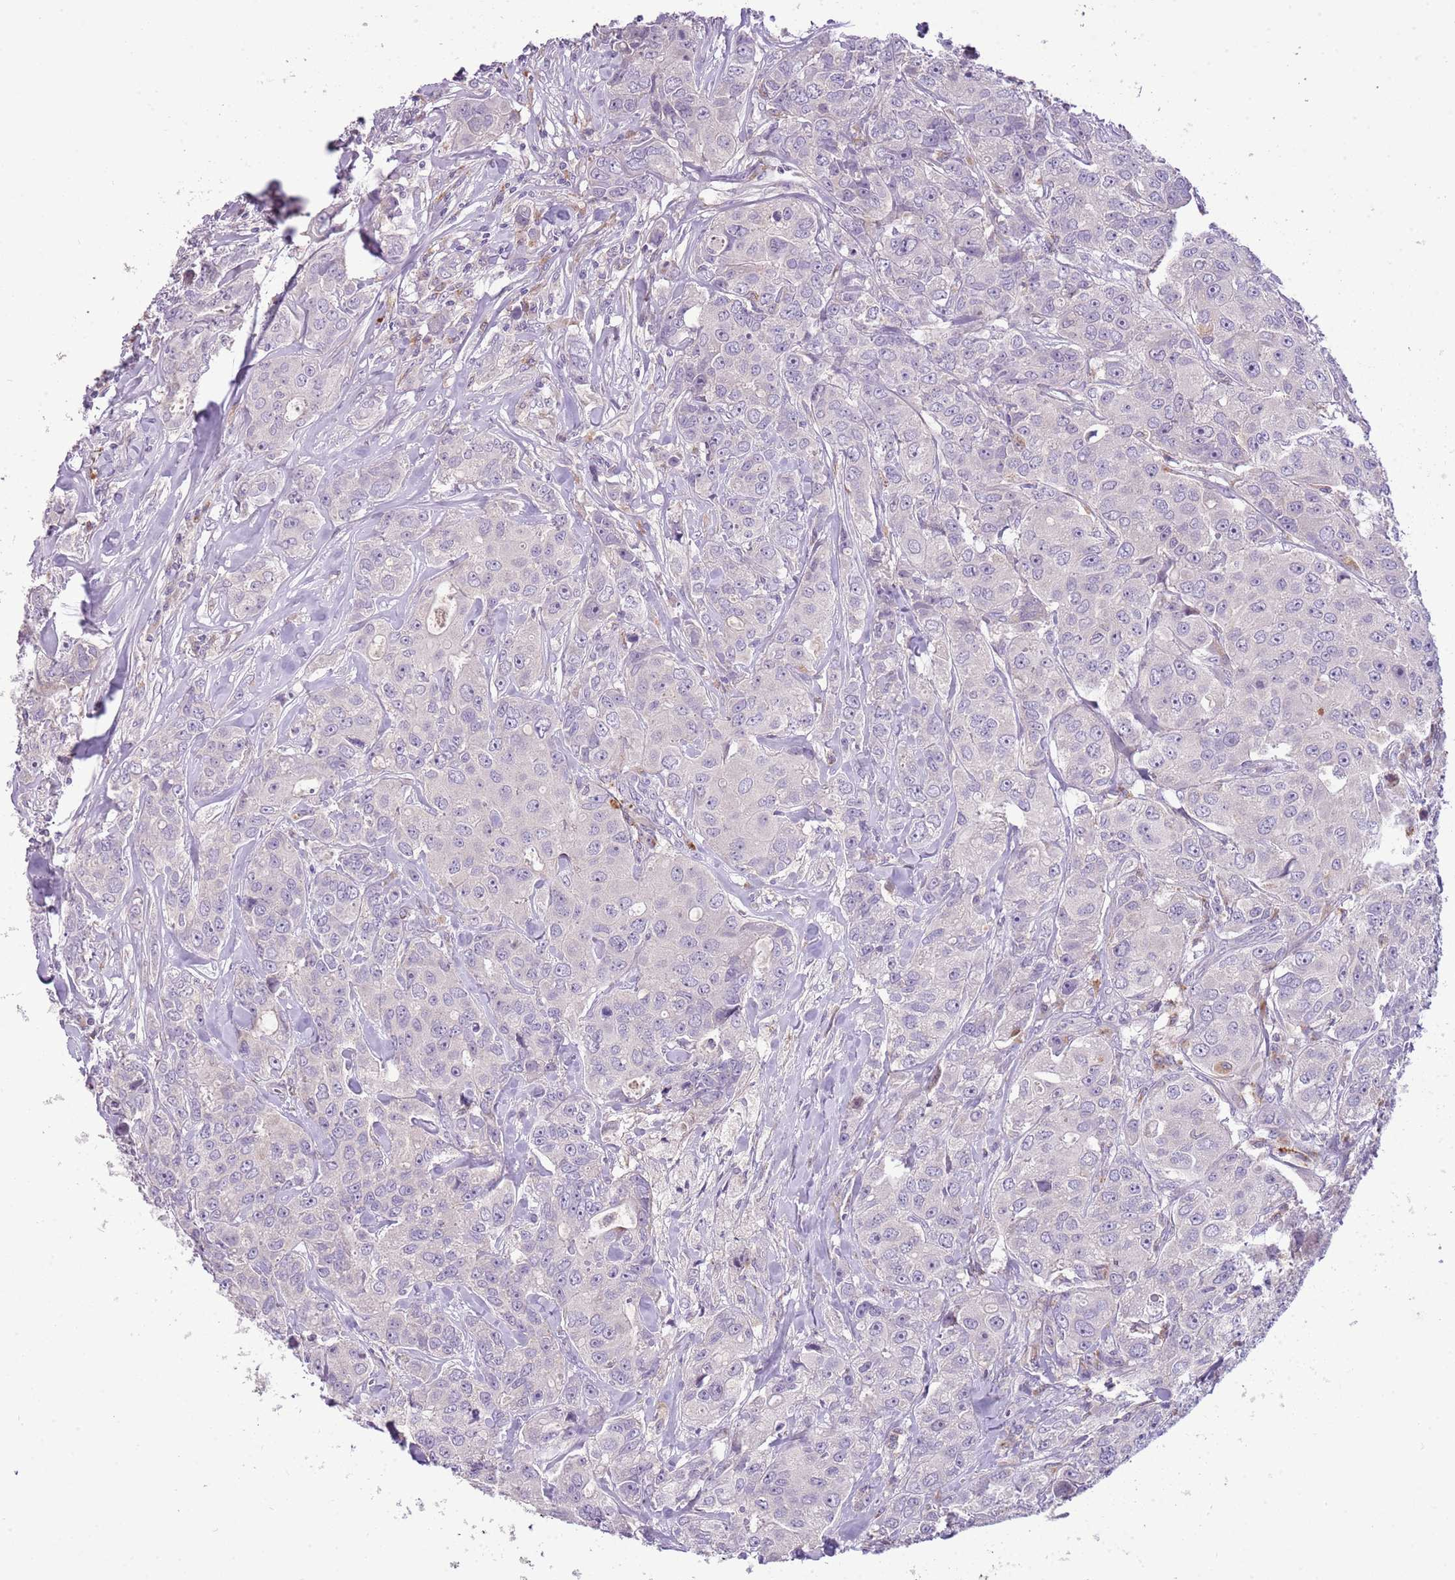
{"staining": {"intensity": "negative", "quantity": "none", "location": "none"}, "tissue": "breast cancer", "cell_type": "Tumor cells", "image_type": "cancer", "snomed": [{"axis": "morphology", "description": "Duct carcinoma"}, {"axis": "topography", "description": "Breast"}], "caption": "Invasive ductal carcinoma (breast) stained for a protein using immunohistochemistry exhibits no staining tumor cells.", "gene": "SCAMP5", "patient": {"sex": "female", "age": 43}}